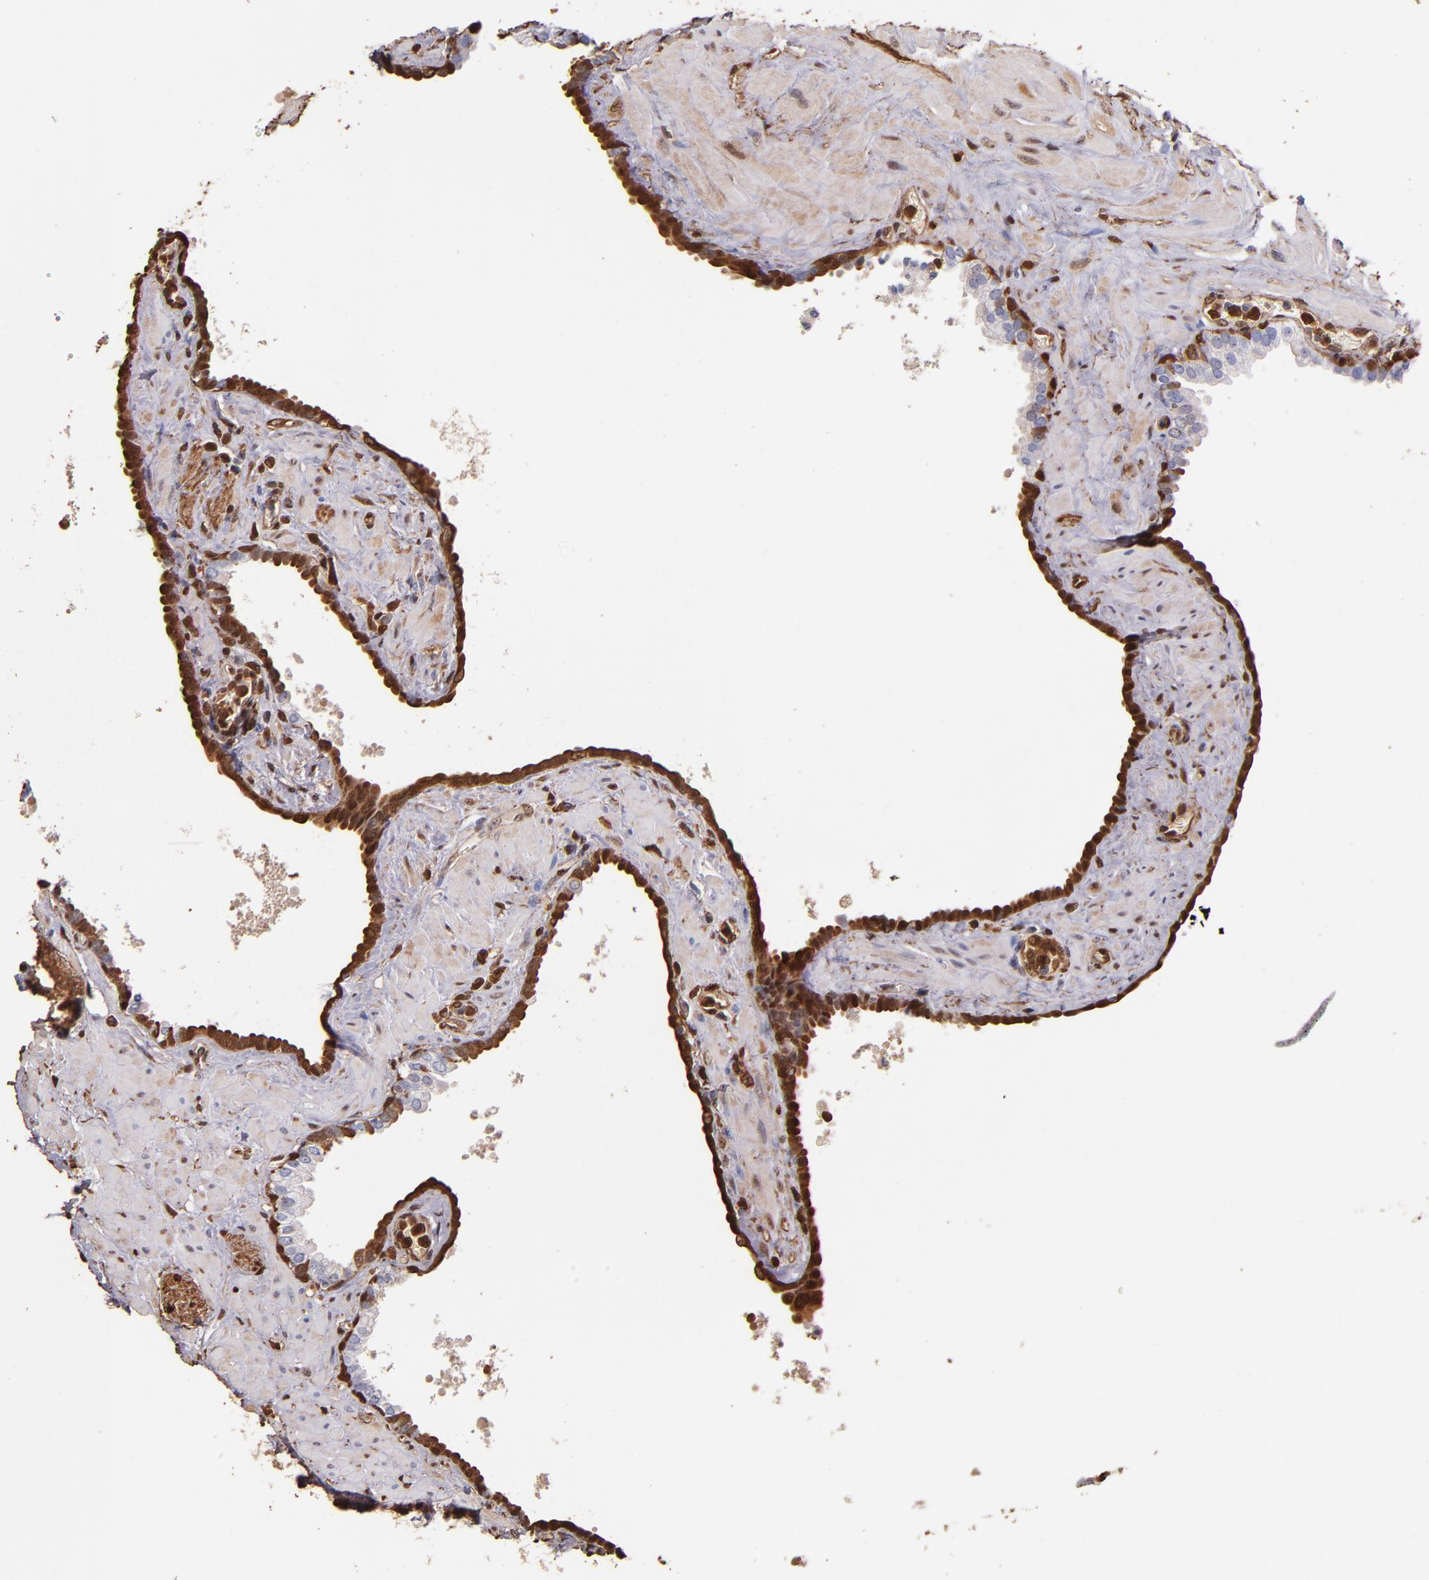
{"staining": {"intensity": "strong", "quantity": "<25%", "location": "cytoplasmic/membranous,nuclear"}, "tissue": "prostate", "cell_type": "Glandular cells", "image_type": "normal", "snomed": [{"axis": "morphology", "description": "Normal tissue, NOS"}, {"axis": "topography", "description": "Prostate"}], "caption": "Immunohistochemical staining of normal human prostate demonstrates <25% levels of strong cytoplasmic/membranous,nuclear protein staining in approximately <25% of glandular cells. The staining is performed using DAB (3,3'-diaminobenzidine) brown chromogen to label protein expression. The nuclei are counter-stained blue using hematoxylin.", "gene": "S100A6", "patient": {"sex": "male", "age": 60}}